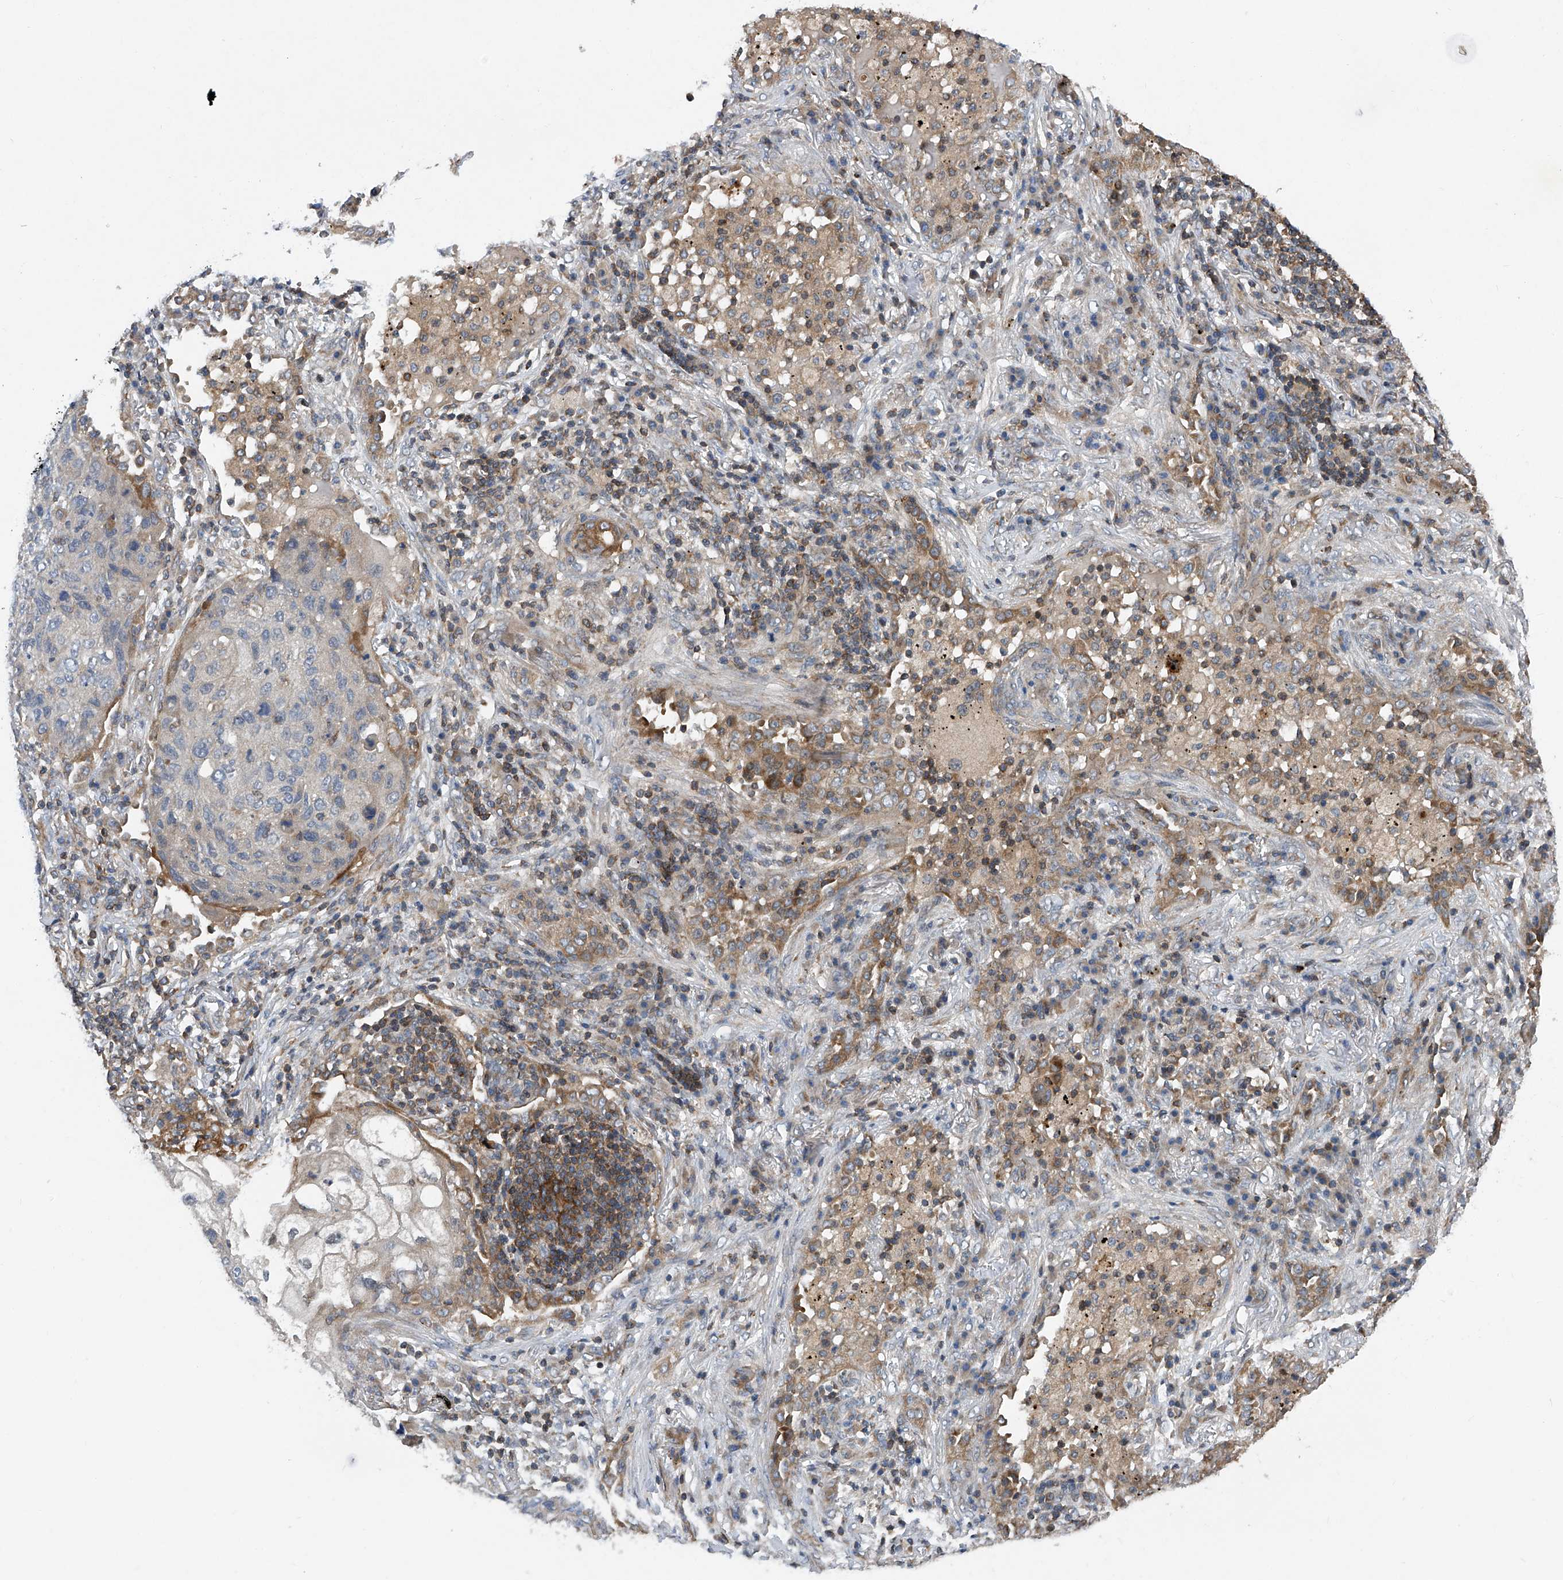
{"staining": {"intensity": "negative", "quantity": "none", "location": "none"}, "tissue": "lung cancer", "cell_type": "Tumor cells", "image_type": "cancer", "snomed": [{"axis": "morphology", "description": "Squamous cell carcinoma, NOS"}, {"axis": "topography", "description": "Lung"}], "caption": "Immunohistochemical staining of squamous cell carcinoma (lung) exhibits no significant staining in tumor cells.", "gene": "TRIM38", "patient": {"sex": "female", "age": 63}}